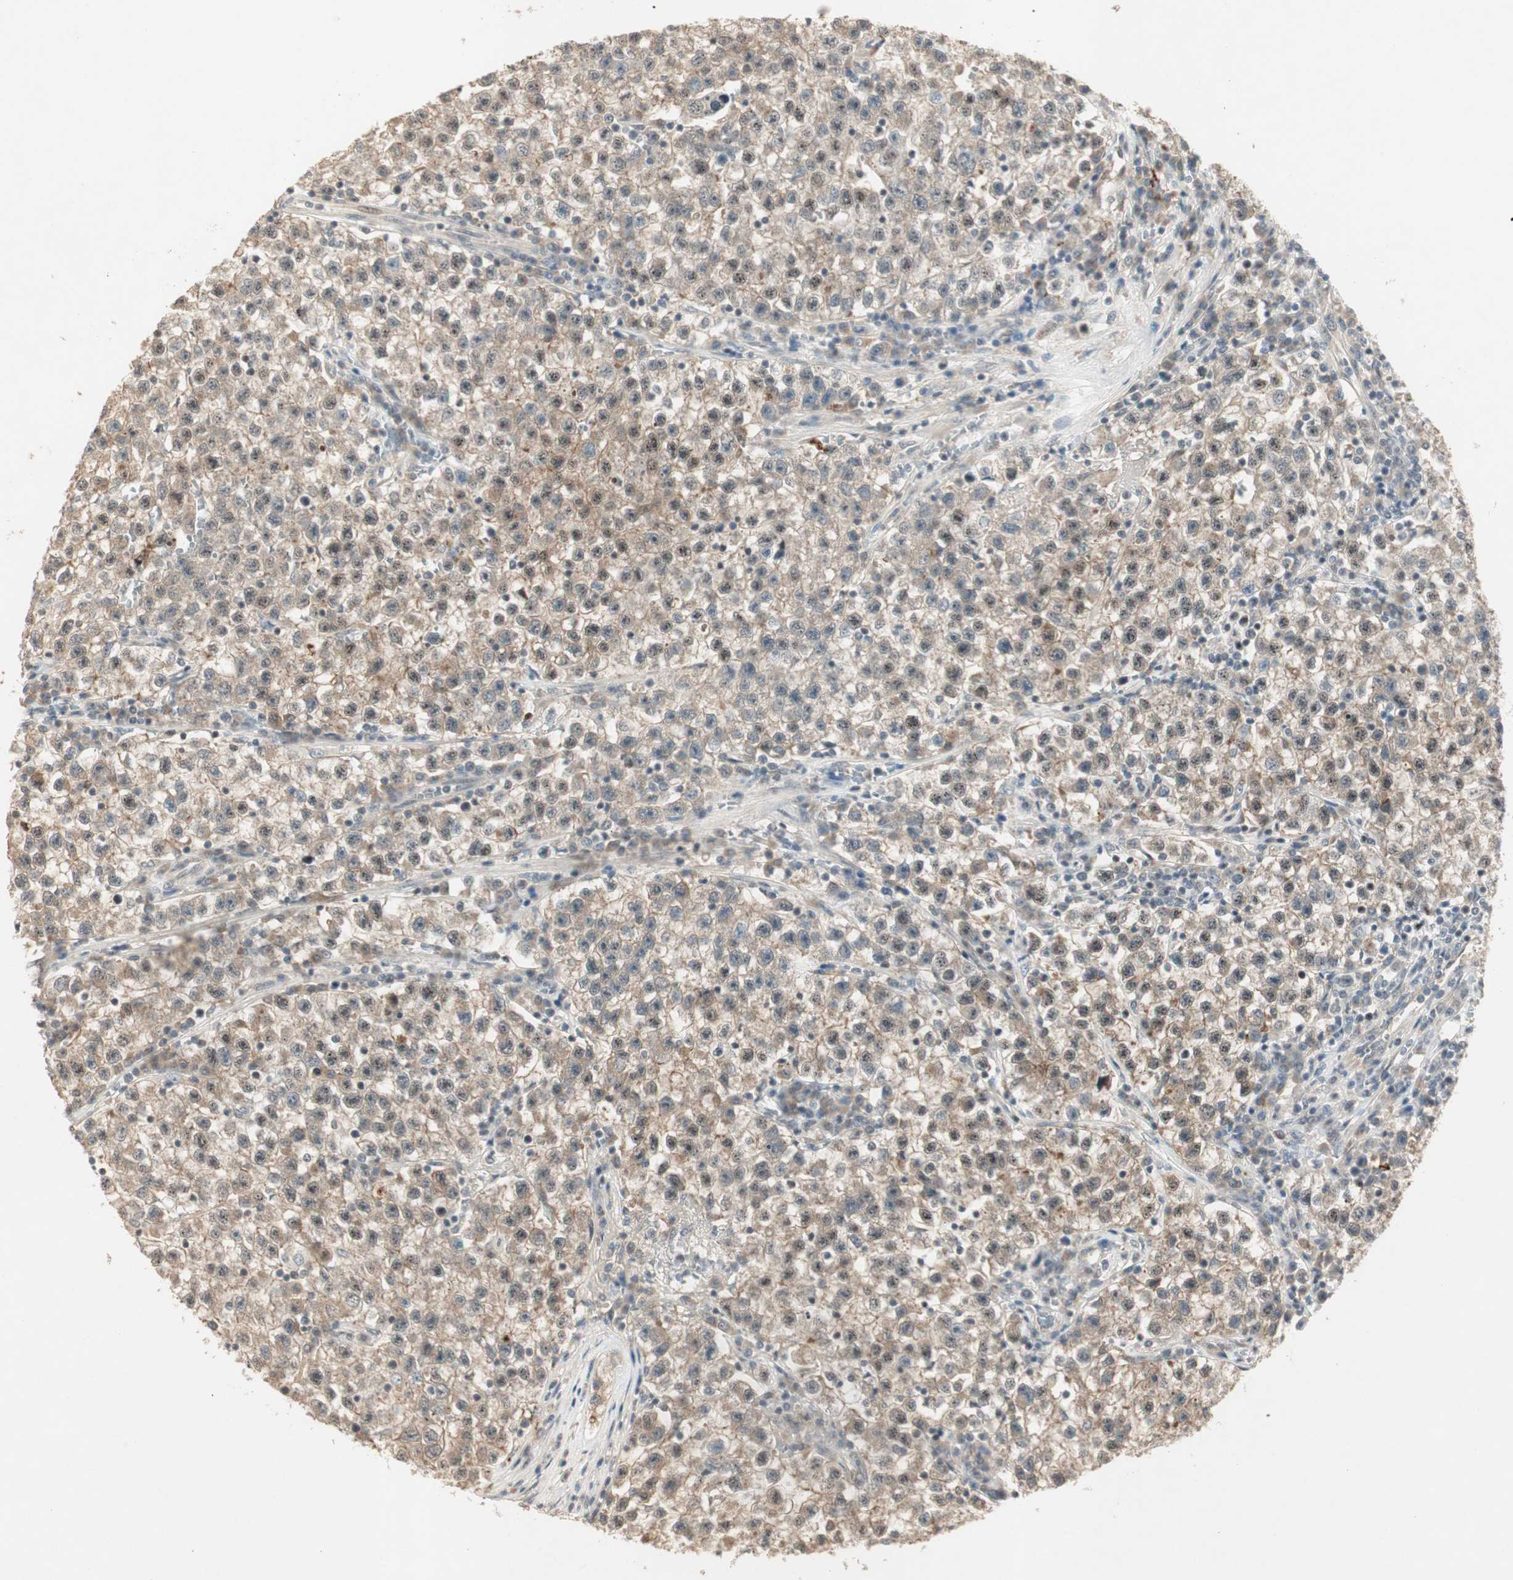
{"staining": {"intensity": "weak", "quantity": "25%-75%", "location": "cytoplasmic/membranous"}, "tissue": "testis cancer", "cell_type": "Tumor cells", "image_type": "cancer", "snomed": [{"axis": "morphology", "description": "Seminoma, NOS"}, {"axis": "topography", "description": "Testis"}], "caption": "The photomicrograph exhibits immunohistochemical staining of testis cancer (seminoma). There is weak cytoplasmic/membranous expression is identified in approximately 25%-75% of tumor cells.", "gene": "ACSL5", "patient": {"sex": "male", "age": 22}}